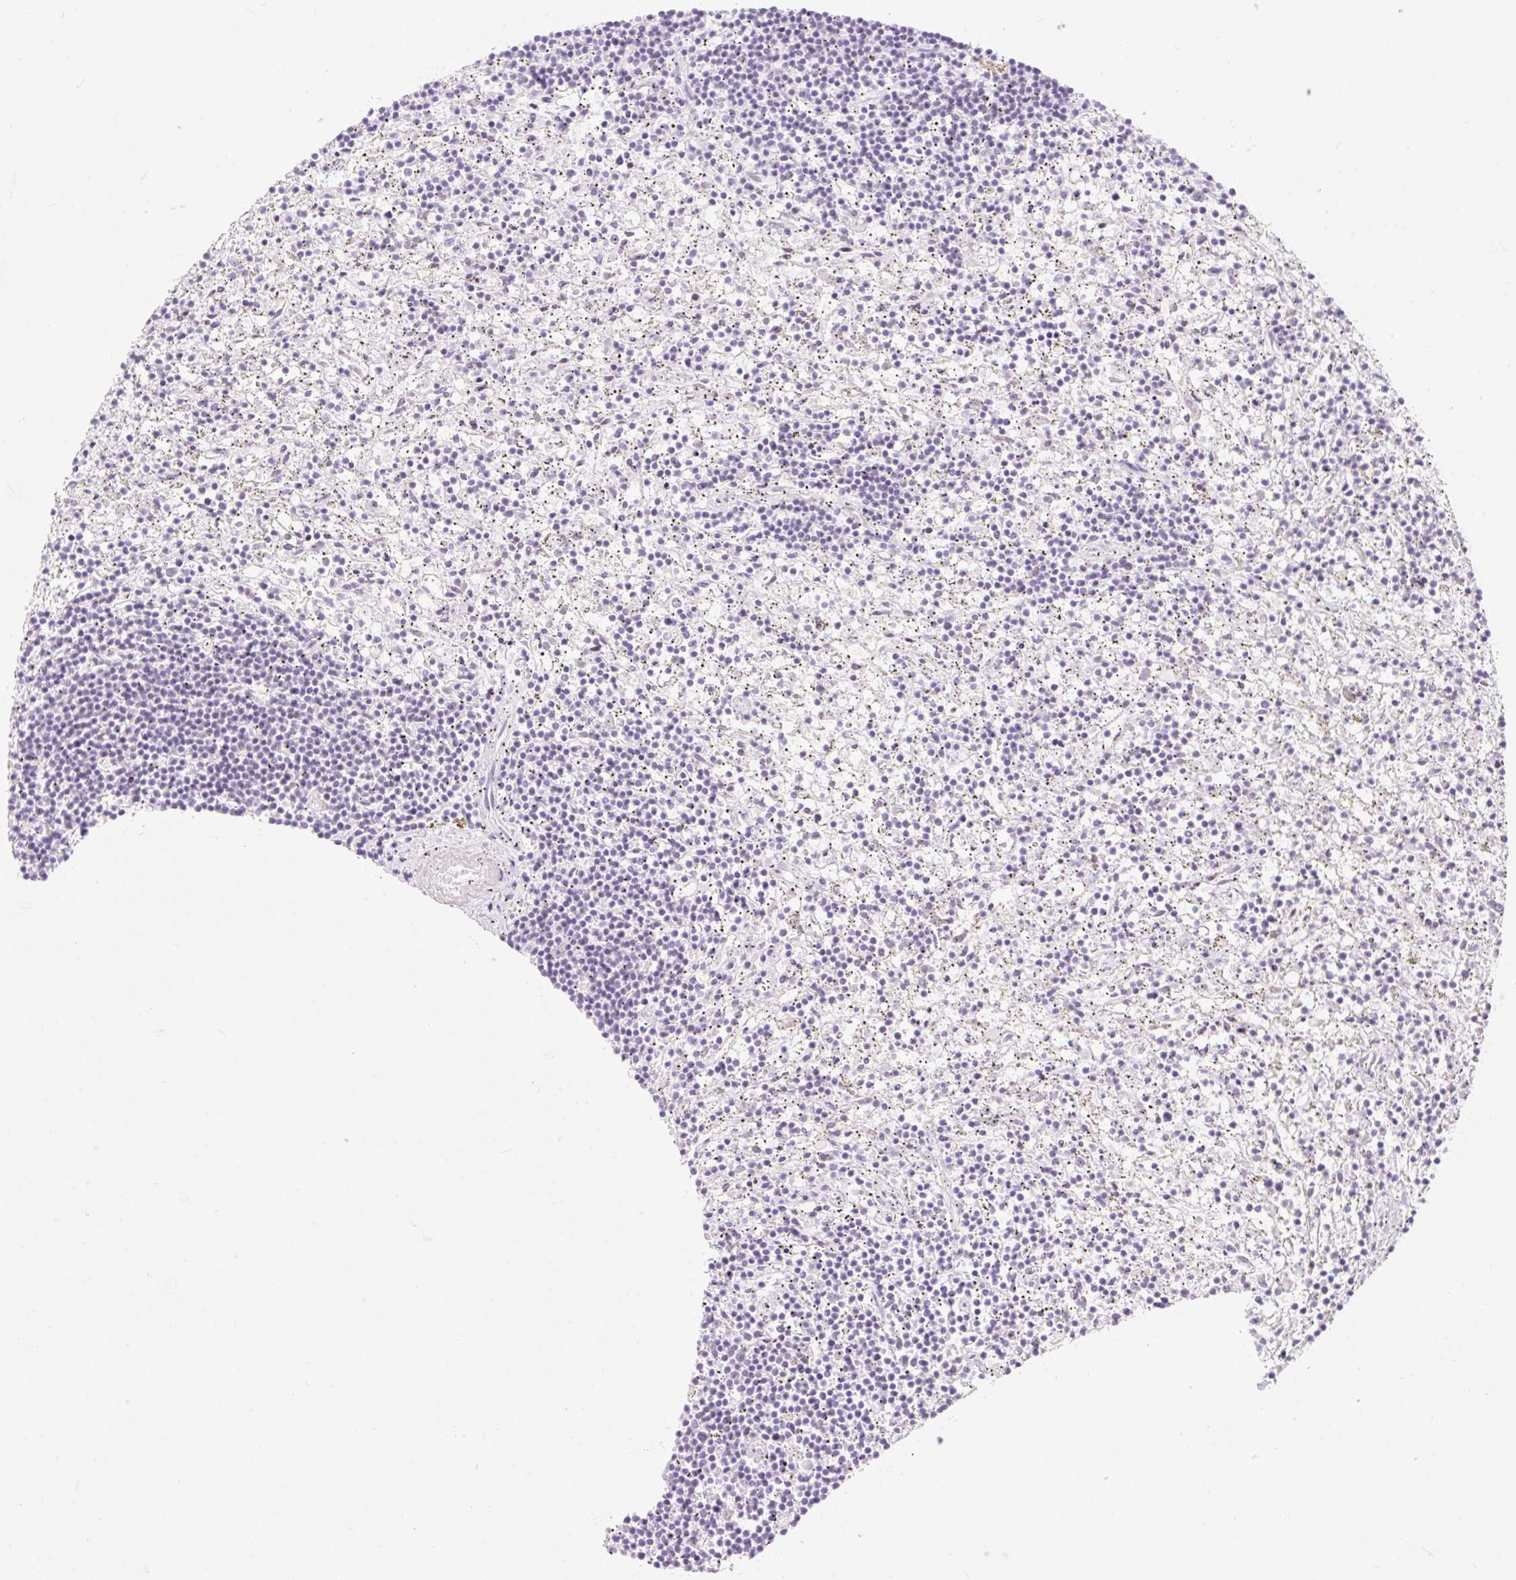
{"staining": {"intensity": "negative", "quantity": "none", "location": "none"}, "tissue": "lymphoma", "cell_type": "Tumor cells", "image_type": "cancer", "snomed": [{"axis": "morphology", "description": "Malignant lymphoma, non-Hodgkin's type, Low grade"}, {"axis": "topography", "description": "Spleen"}], "caption": "An immunohistochemistry (IHC) photomicrograph of malignant lymphoma, non-Hodgkin's type (low-grade) is shown. There is no staining in tumor cells of malignant lymphoma, non-Hodgkin's type (low-grade).", "gene": "H2BW1", "patient": {"sex": "male", "age": 76}}